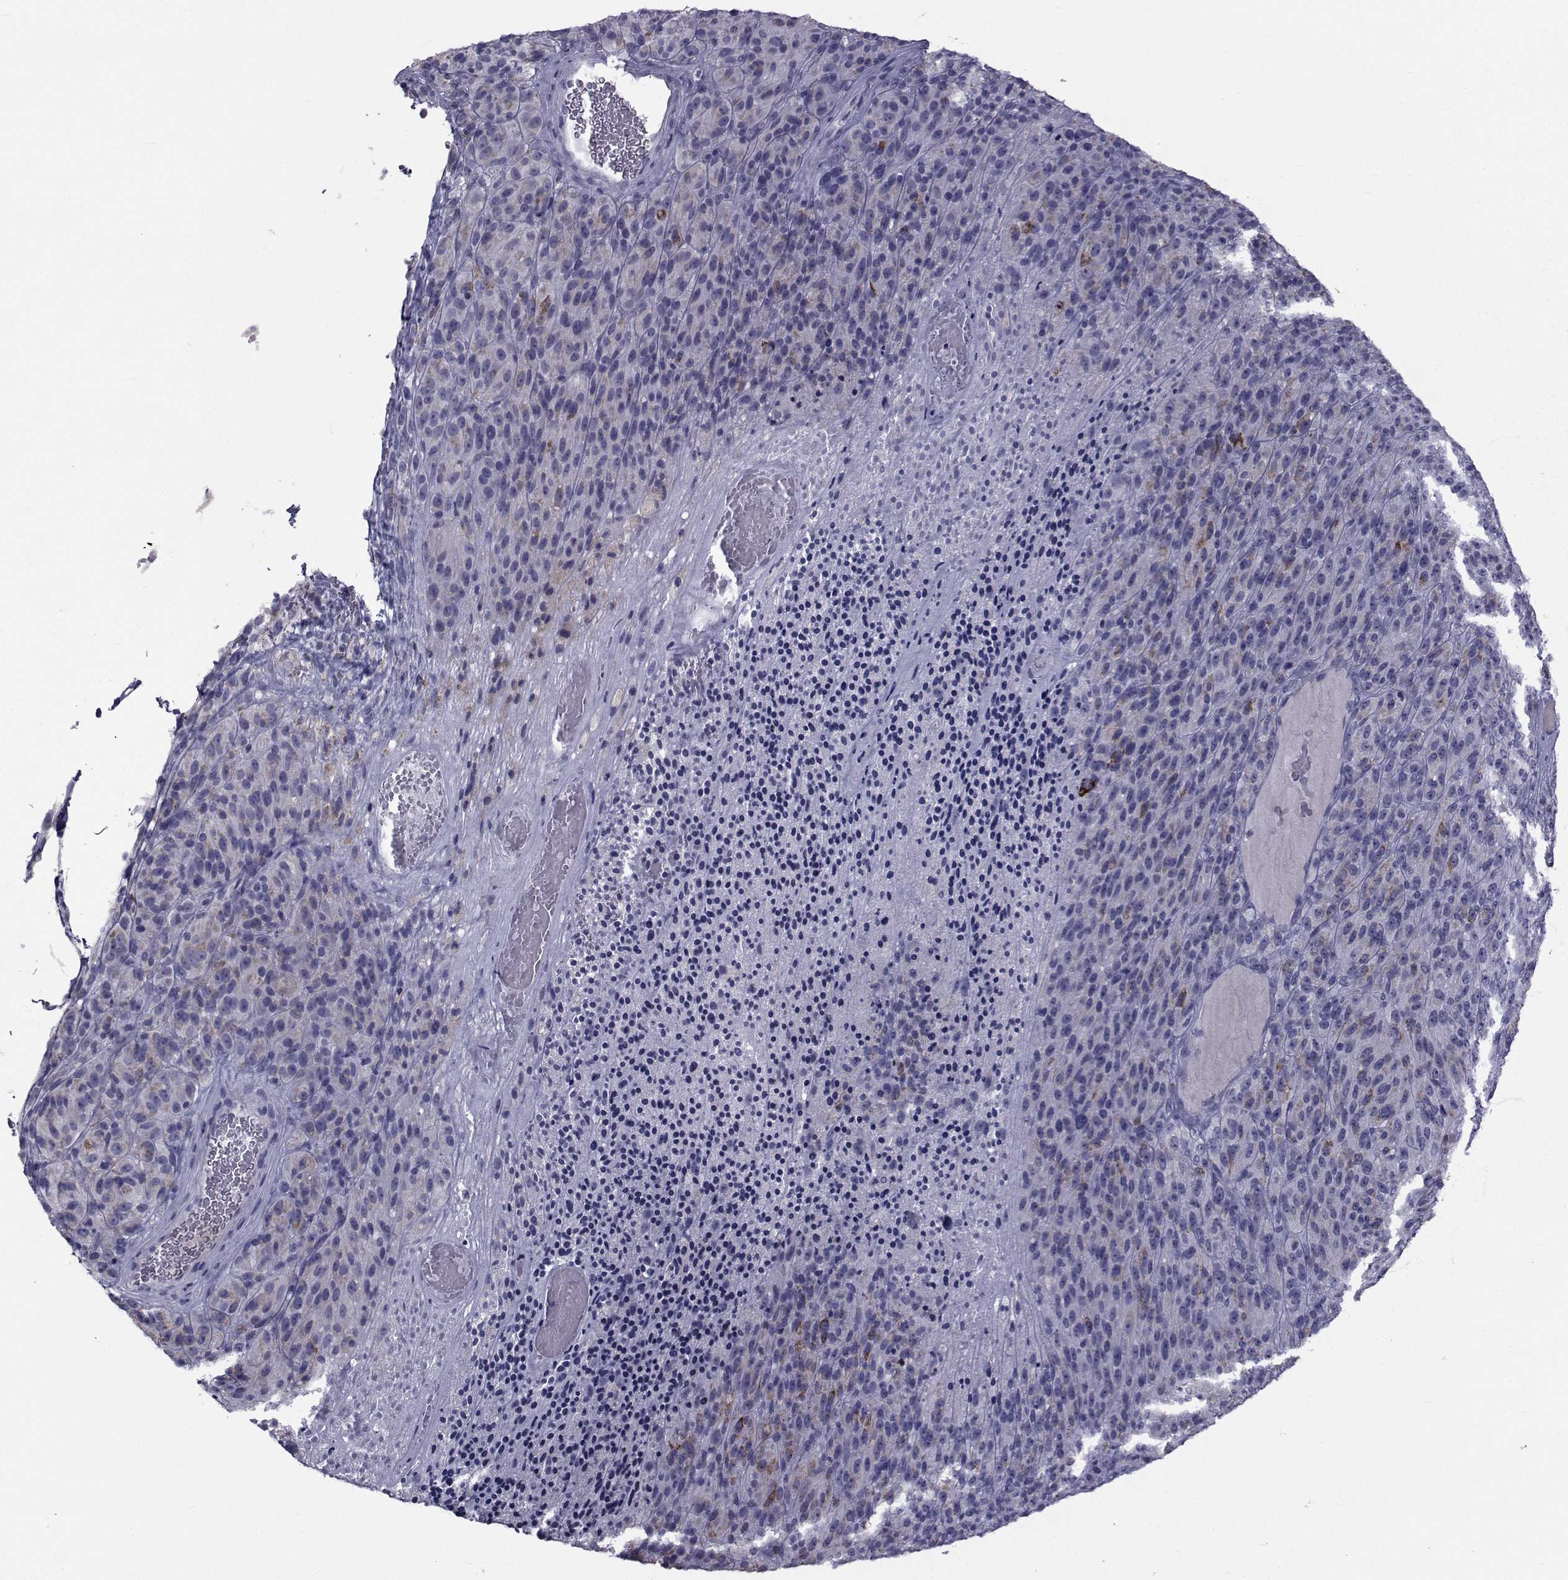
{"staining": {"intensity": "weak", "quantity": "<25%", "location": "cytoplasmic/membranous"}, "tissue": "melanoma", "cell_type": "Tumor cells", "image_type": "cancer", "snomed": [{"axis": "morphology", "description": "Malignant melanoma, Metastatic site"}, {"axis": "topography", "description": "Brain"}], "caption": "Immunohistochemical staining of human melanoma displays no significant positivity in tumor cells.", "gene": "FDXR", "patient": {"sex": "female", "age": 56}}